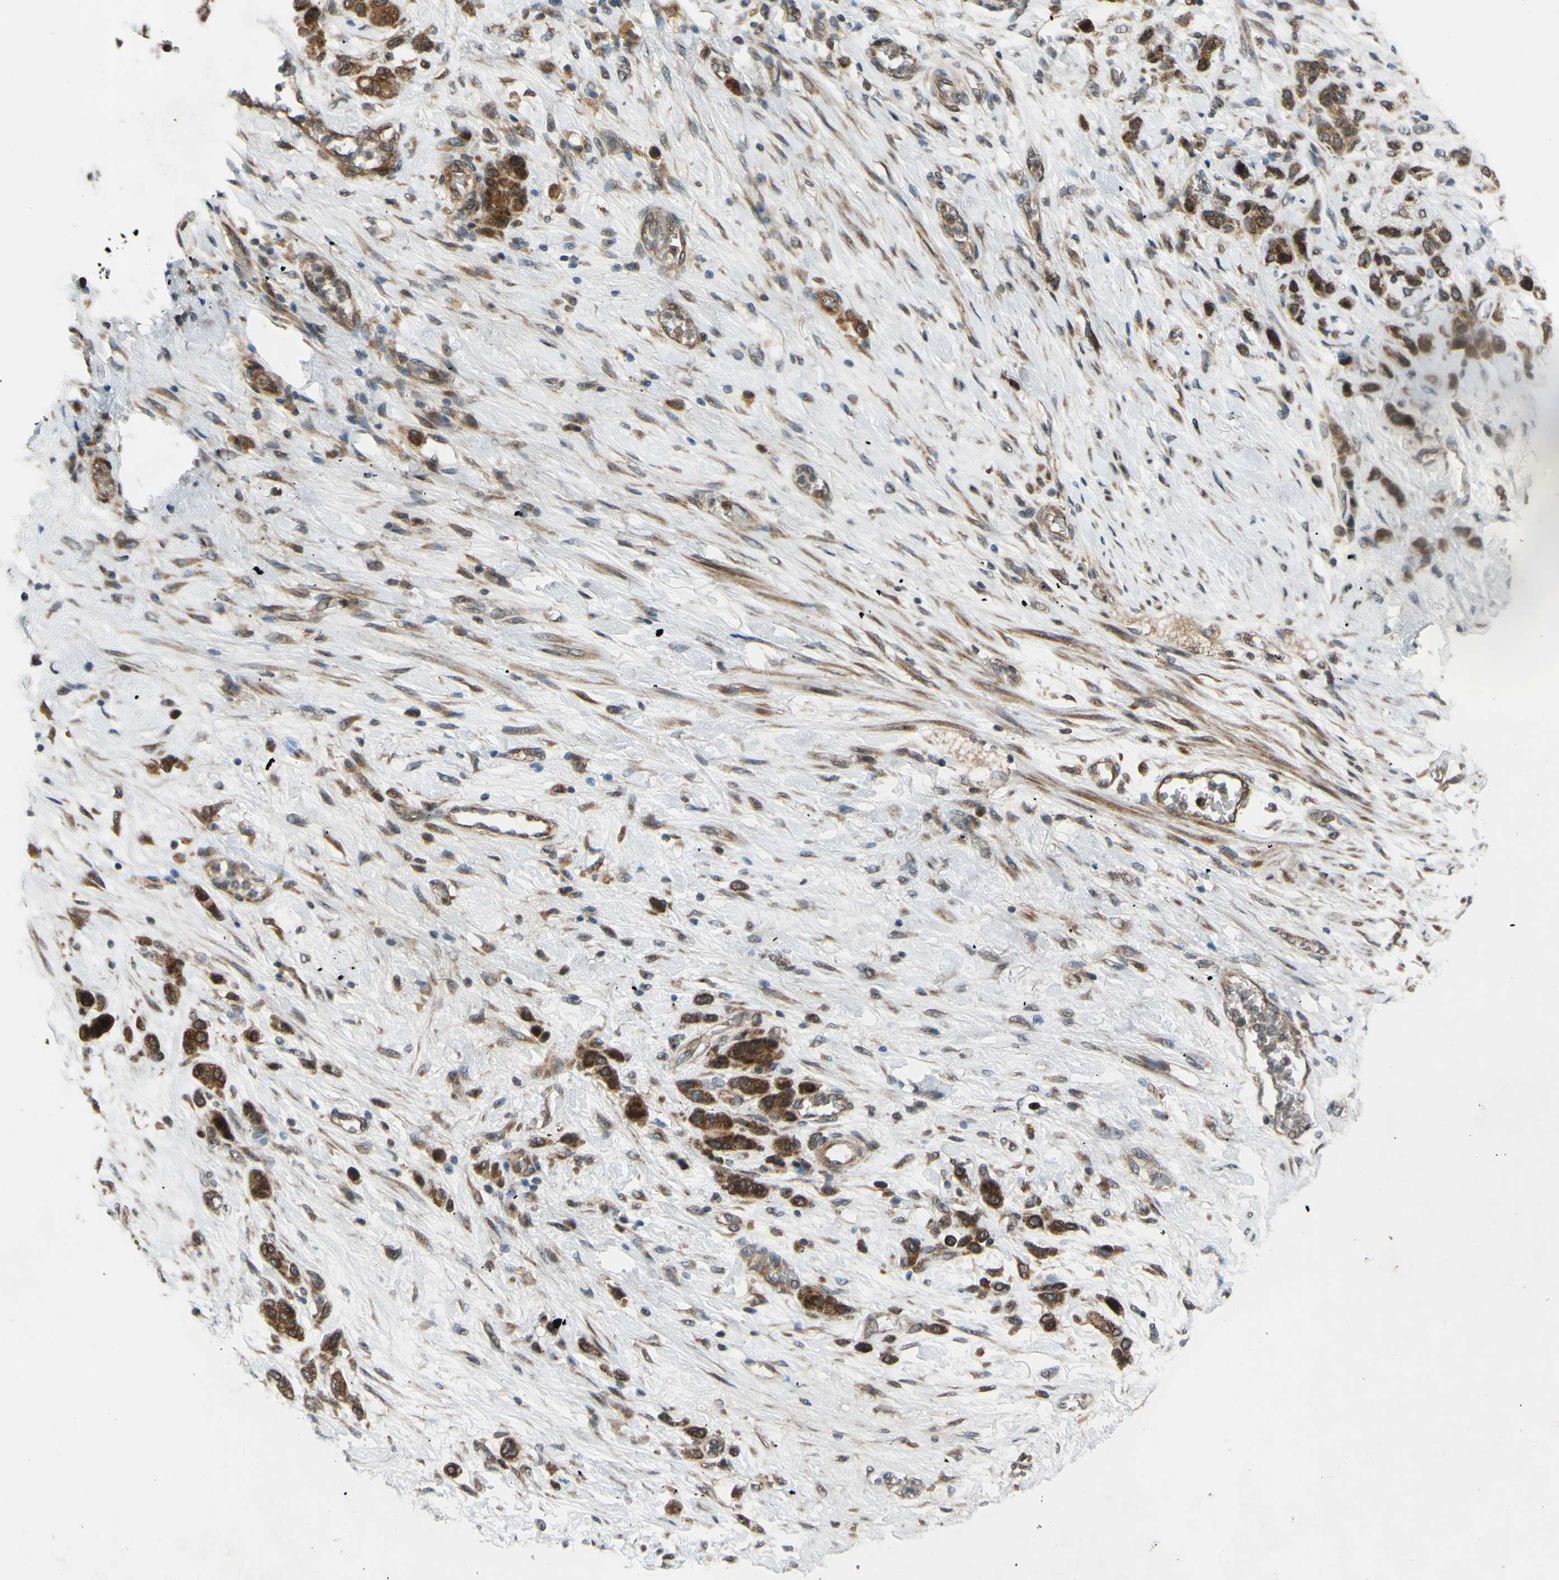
{"staining": {"intensity": "strong", "quantity": ">75%", "location": "cytoplasmic/membranous"}, "tissue": "stomach cancer", "cell_type": "Tumor cells", "image_type": "cancer", "snomed": [{"axis": "morphology", "description": "Adenocarcinoma, NOS"}, {"axis": "morphology", "description": "Adenocarcinoma, High grade"}, {"axis": "topography", "description": "Stomach, upper"}, {"axis": "topography", "description": "Stomach, lower"}], "caption": "Strong cytoplasmic/membranous expression for a protein is appreciated in approximately >75% of tumor cells of stomach cancer using immunohistochemistry.", "gene": "ABCC8", "patient": {"sex": "female", "age": 65}}